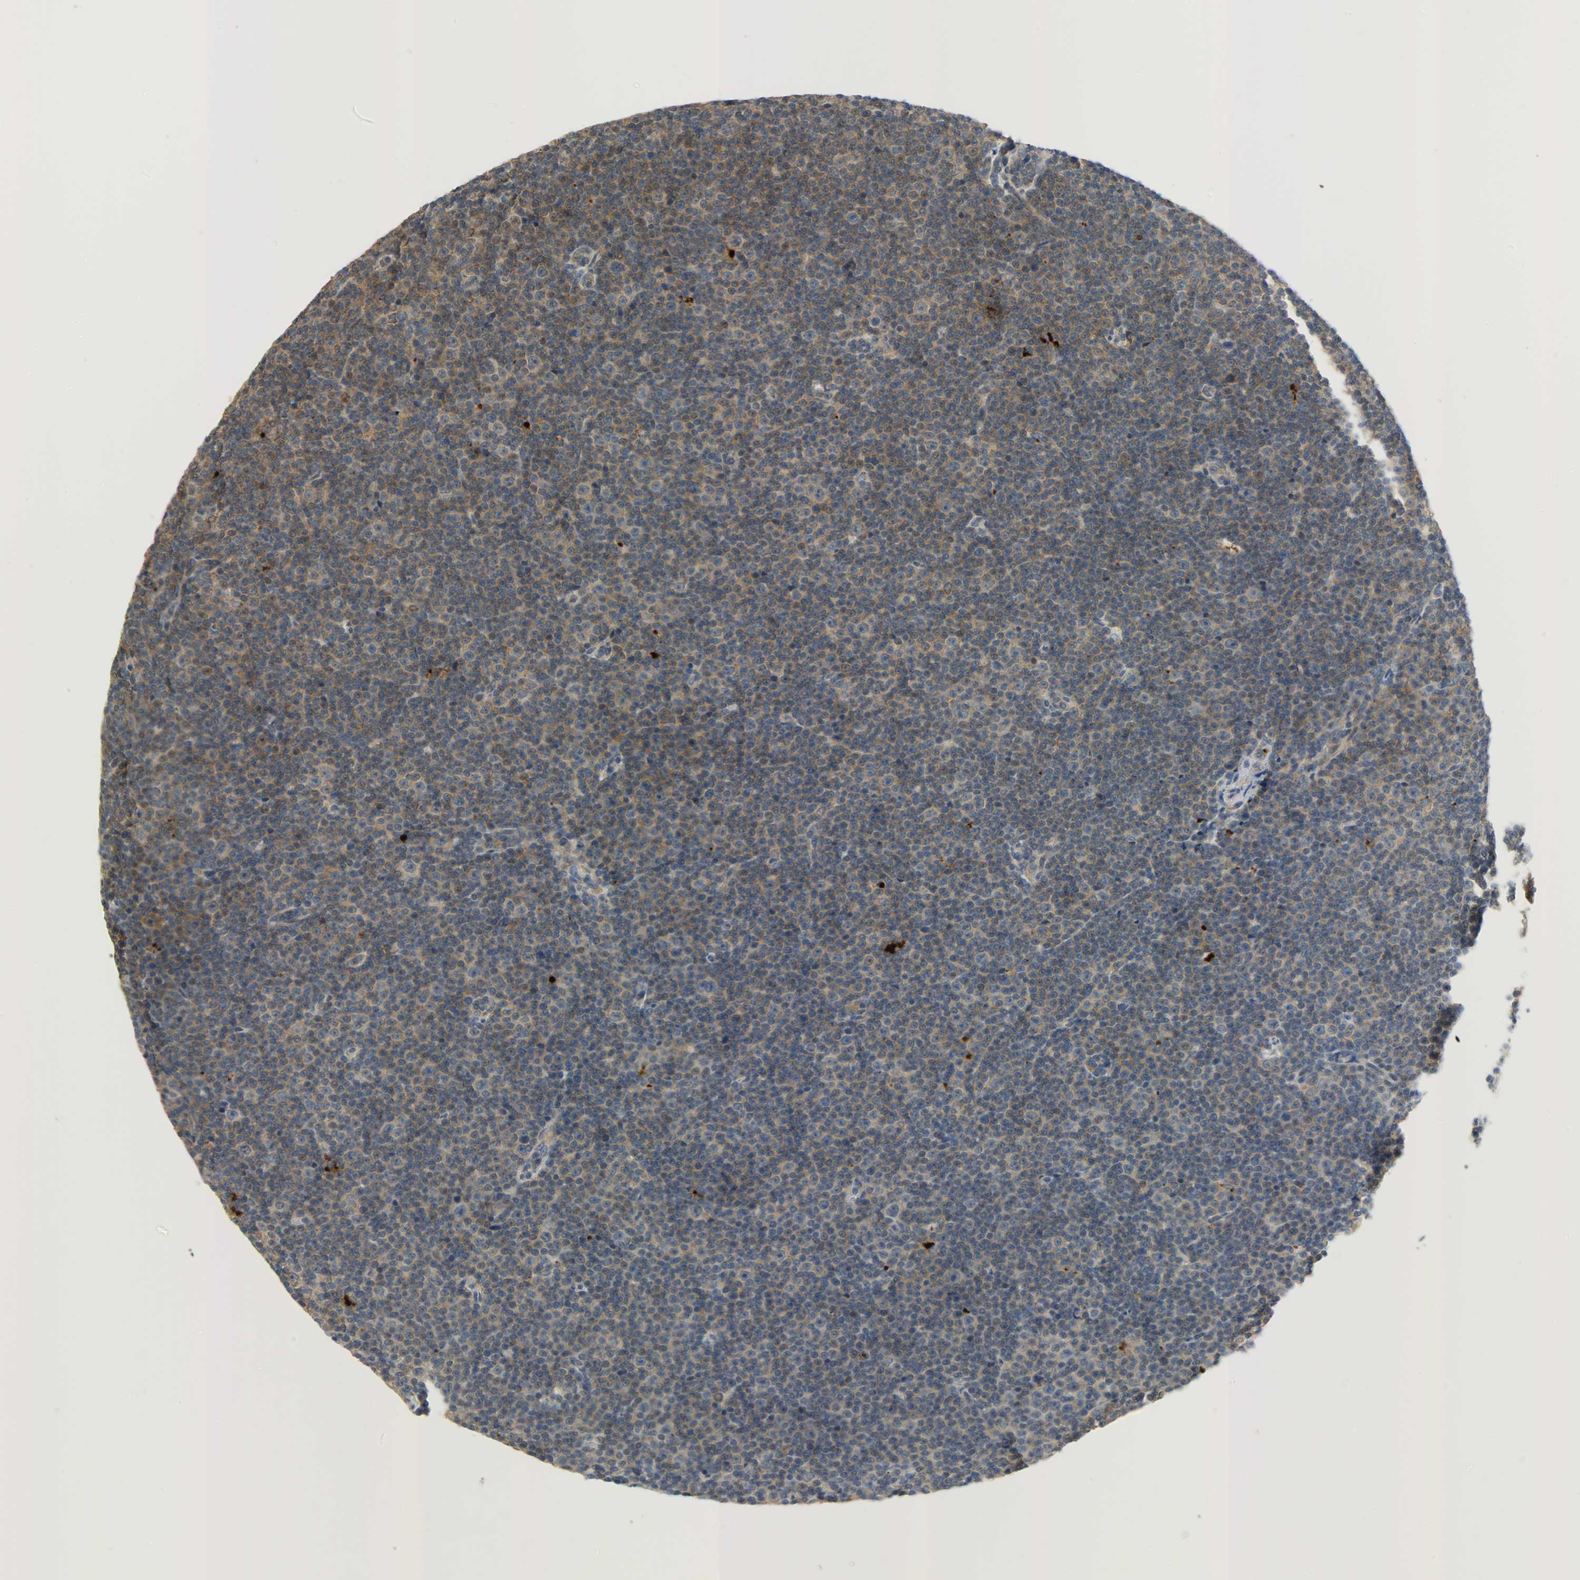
{"staining": {"intensity": "strong", "quantity": ">75%", "location": "cytoplasmic/membranous"}, "tissue": "lymphoma", "cell_type": "Tumor cells", "image_type": "cancer", "snomed": [{"axis": "morphology", "description": "Malignant lymphoma, non-Hodgkin's type, Low grade"}, {"axis": "topography", "description": "Lymph node"}], "caption": "Protein analysis of lymphoma tissue shows strong cytoplasmic/membranous staining in approximately >75% of tumor cells.", "gene": "GIT2", "patient": {"sex": "female", "age": 67}}